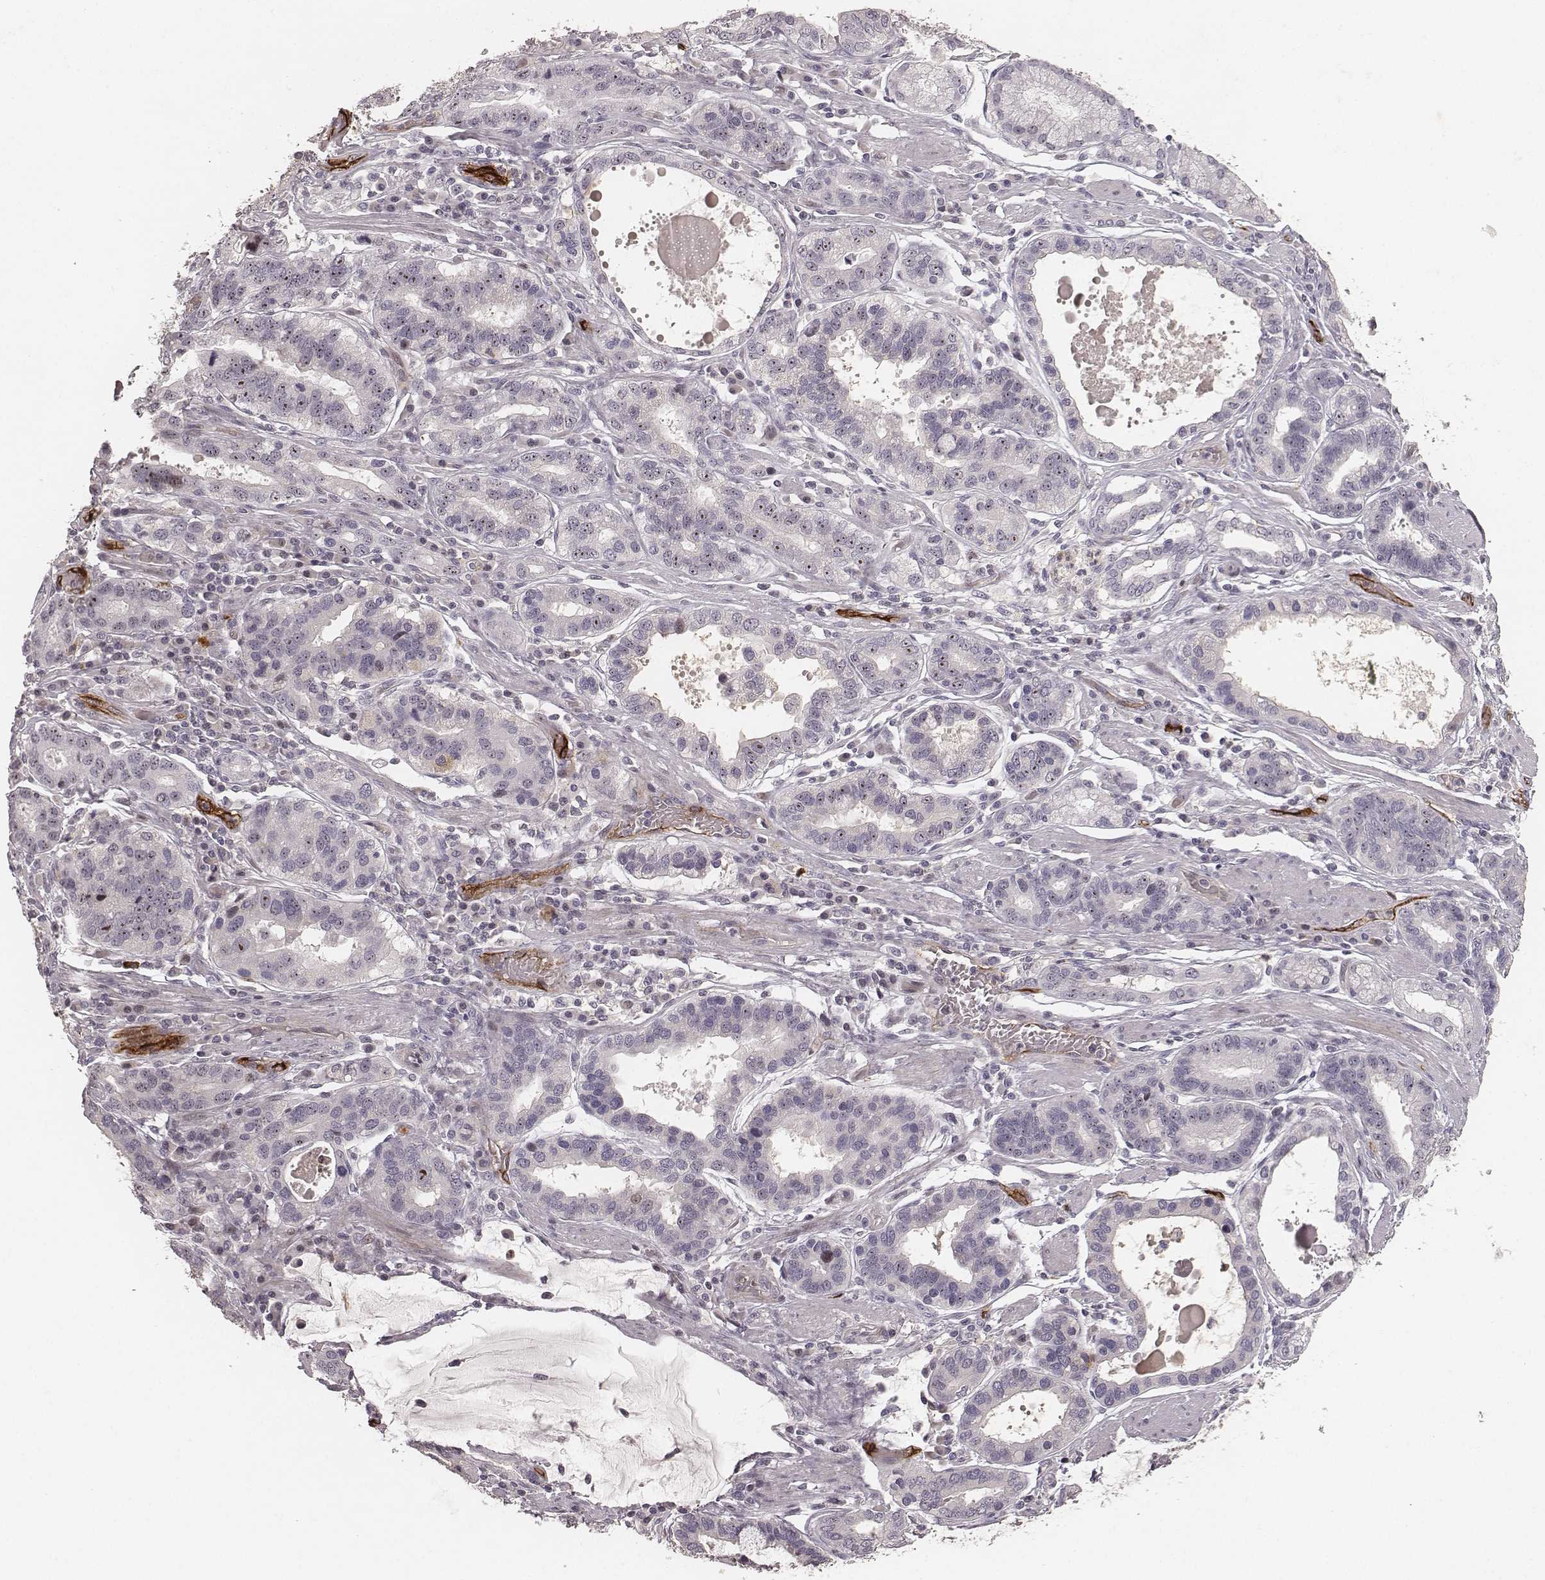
{"staining": {"intensity": "strong", "quantity": "<25%", "location": "nuclear"}, "tissue": "stomach cancer", "cell_type": "Tumor cells", "image_type": "cancer", "snomed": [{"axis": "morphology", "description": "Adenocarcinoma, NOS"}, {"axis": "topography", "description": "Stomach, lower"}], "caption": "Approximately <25% of tumor cells in stomach cancer (adenocarcinoma) exhibit strong nuclear protein staining as visualized by brown immunohistochemical staining.", "gene": "MADCAM1", "patient": {"sex": "female", "age": 76}}